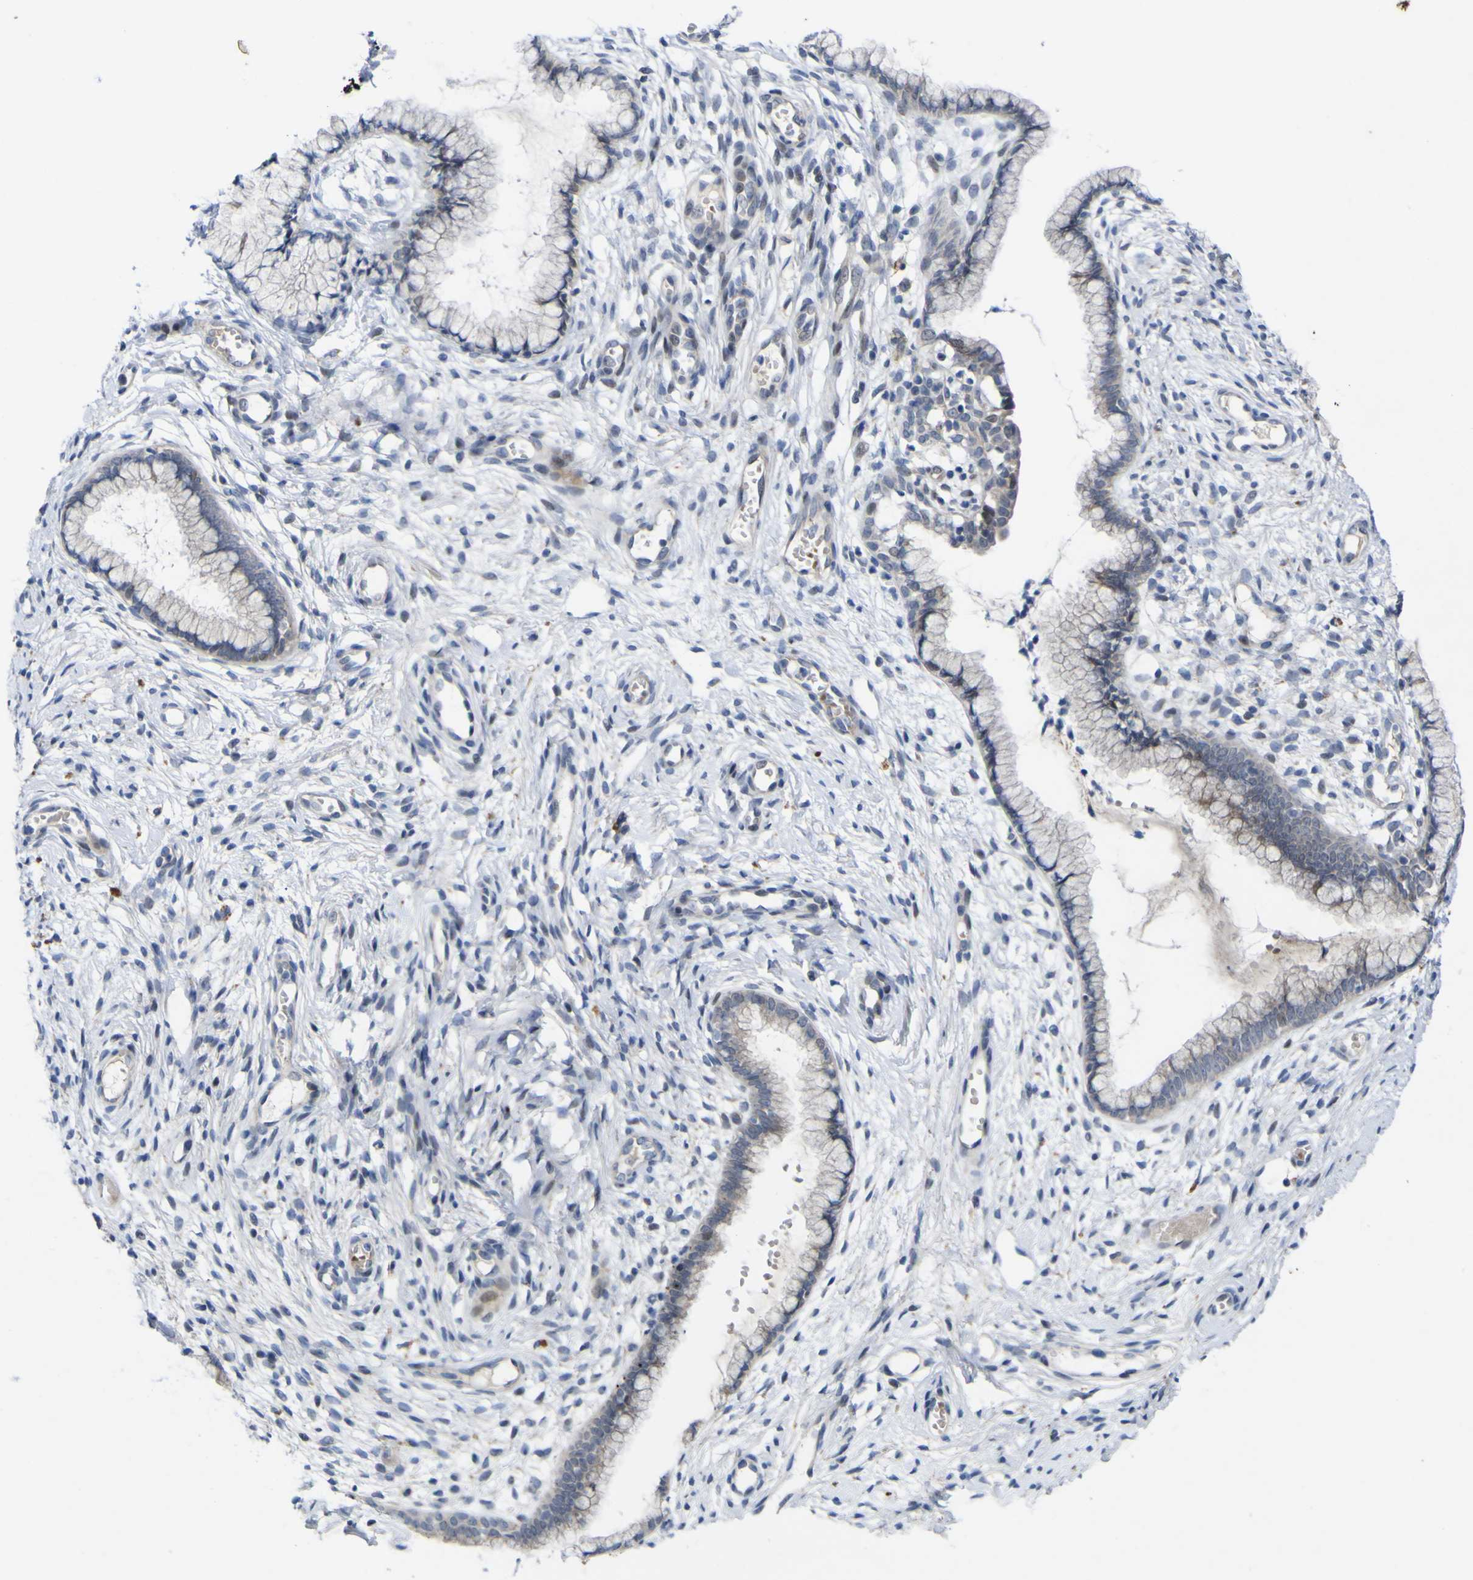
{"staining": {"intensity": "negative", "quantity": "none", "location": "none"}, "tissue": "cervix", "cell_type": "Glandular cells", "image_type": "normal", "snomed": [{"axis": "morphology", "description": "Normal tissue, NOS"}, {"axis": "topography", "description": "Cervix"}], "caption": "High power microscopy histopathology image of an IHC image of benign cervix, revealing no significant expression in glandular cells. Nuclei are stained in blue.", "gene": "NAV1", "patient": {"sex": "female", "age": 65}}